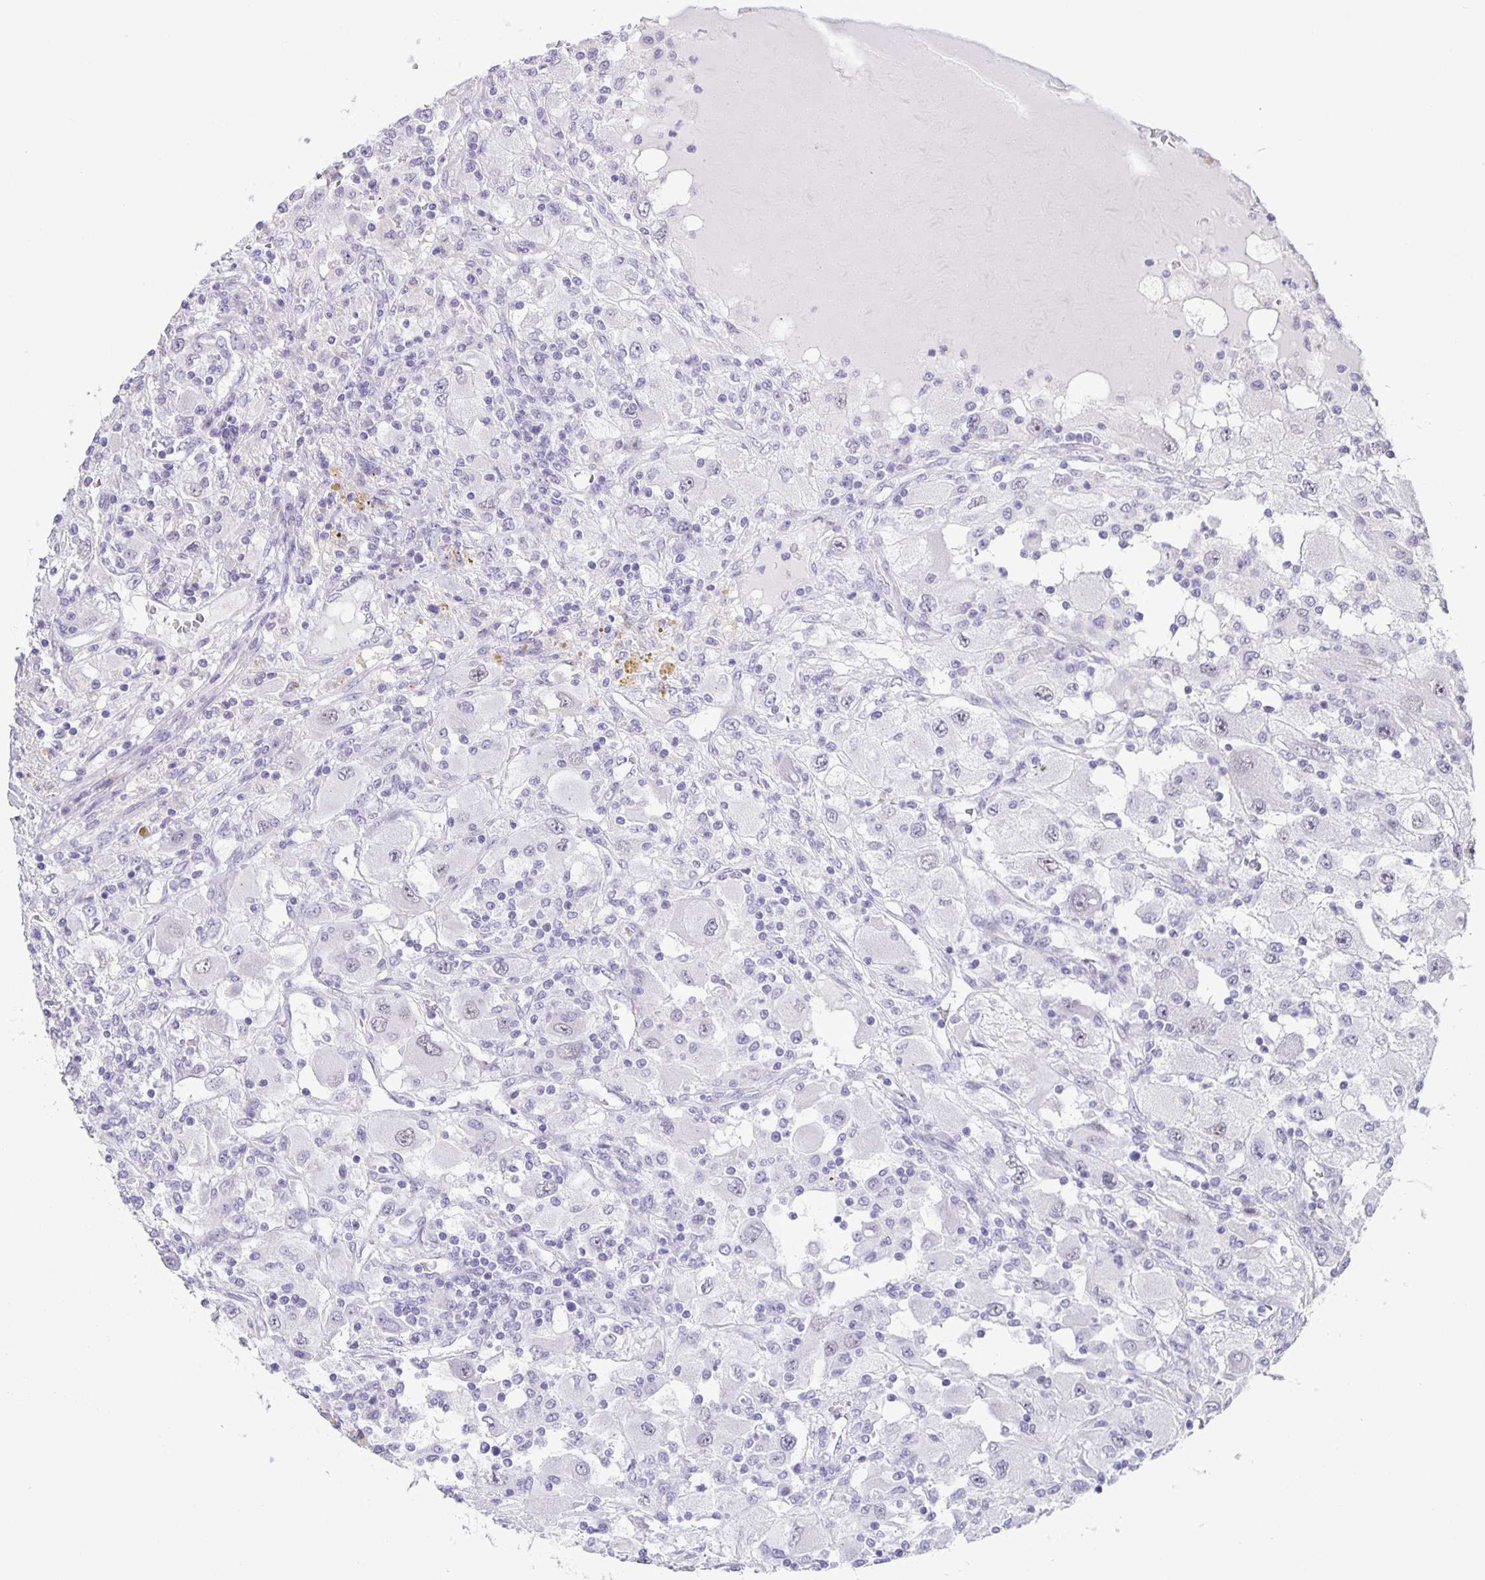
{"staining": {"intensity": "negative", "quantity": "none", "location": "none"}, "tissue": "renal cancer", "cell_type": "Tumor cells", "image_type": "cancer", "snomed": [{"axis": "morphology", "description": "Adenocarcinoma, NOS"}, {"axis": "topography", "description": "Kidney"}], "caption": "Immunohistochemistry image of neoplastic tissue: renal adenocarcinoma stained with DAB shows no significant protein positivity in tumor cells. Nuclei are stained in blue.", "gene": "PHRF1", "patient": {"sex": "female", "age": 67}}